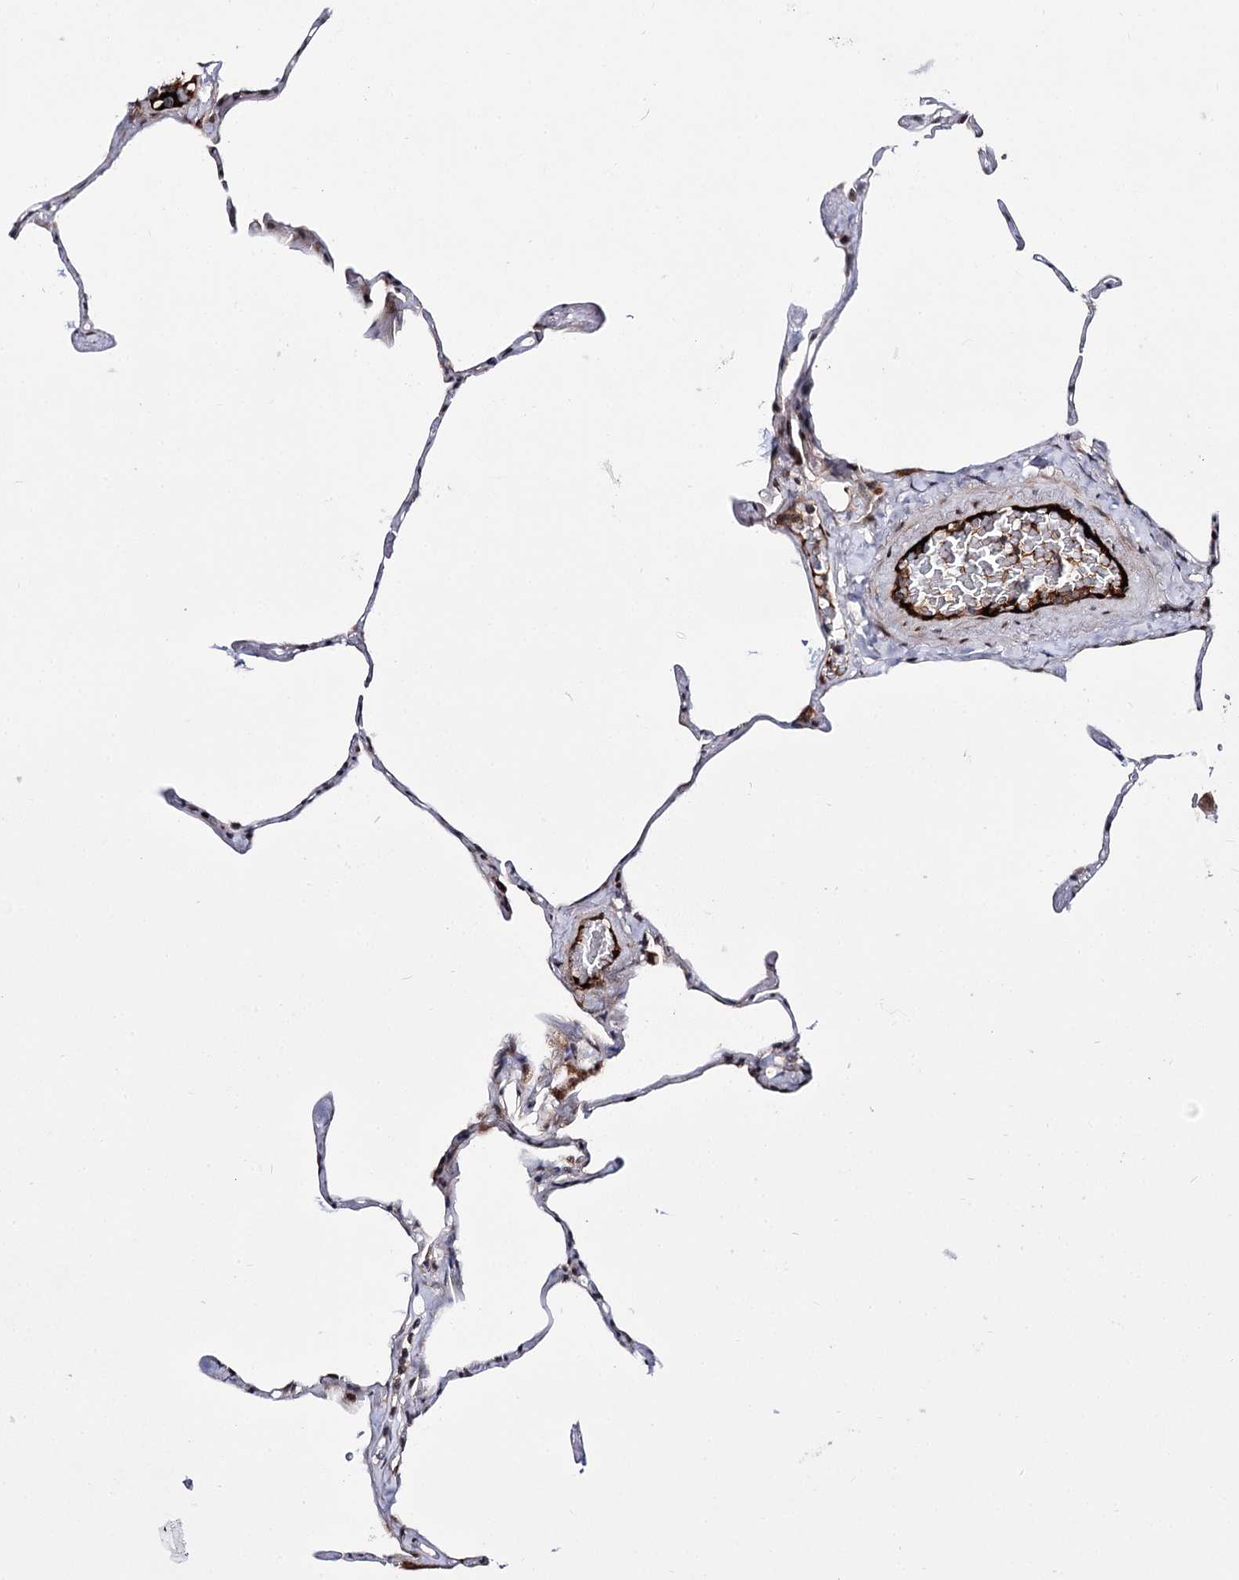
{"staining": {"intensity": "weak", "quantity": "25%-75%", "location": "nuclear"}, "tissue": "lung", "cell_type": "Alveolar cells", "image_type": "normal", "snomed": [{"axis": "morphology", "description": "Normal tissue, NOS"}, {"axis": "topography", "description": "Lung"}], "caption": "Unremarkable lung was stained to show a protein in brown. There is low levels of weak nuclear expression in about 25%-75% of alveolar cells. The staining was performed using DAB (3,3'-diaminobenzidine), with brown indicating positive protein expression. Nuclei are stained blue with hematoxylin.", "gene": "STOX1", "patient": {"sex": "male", "age": 65}}